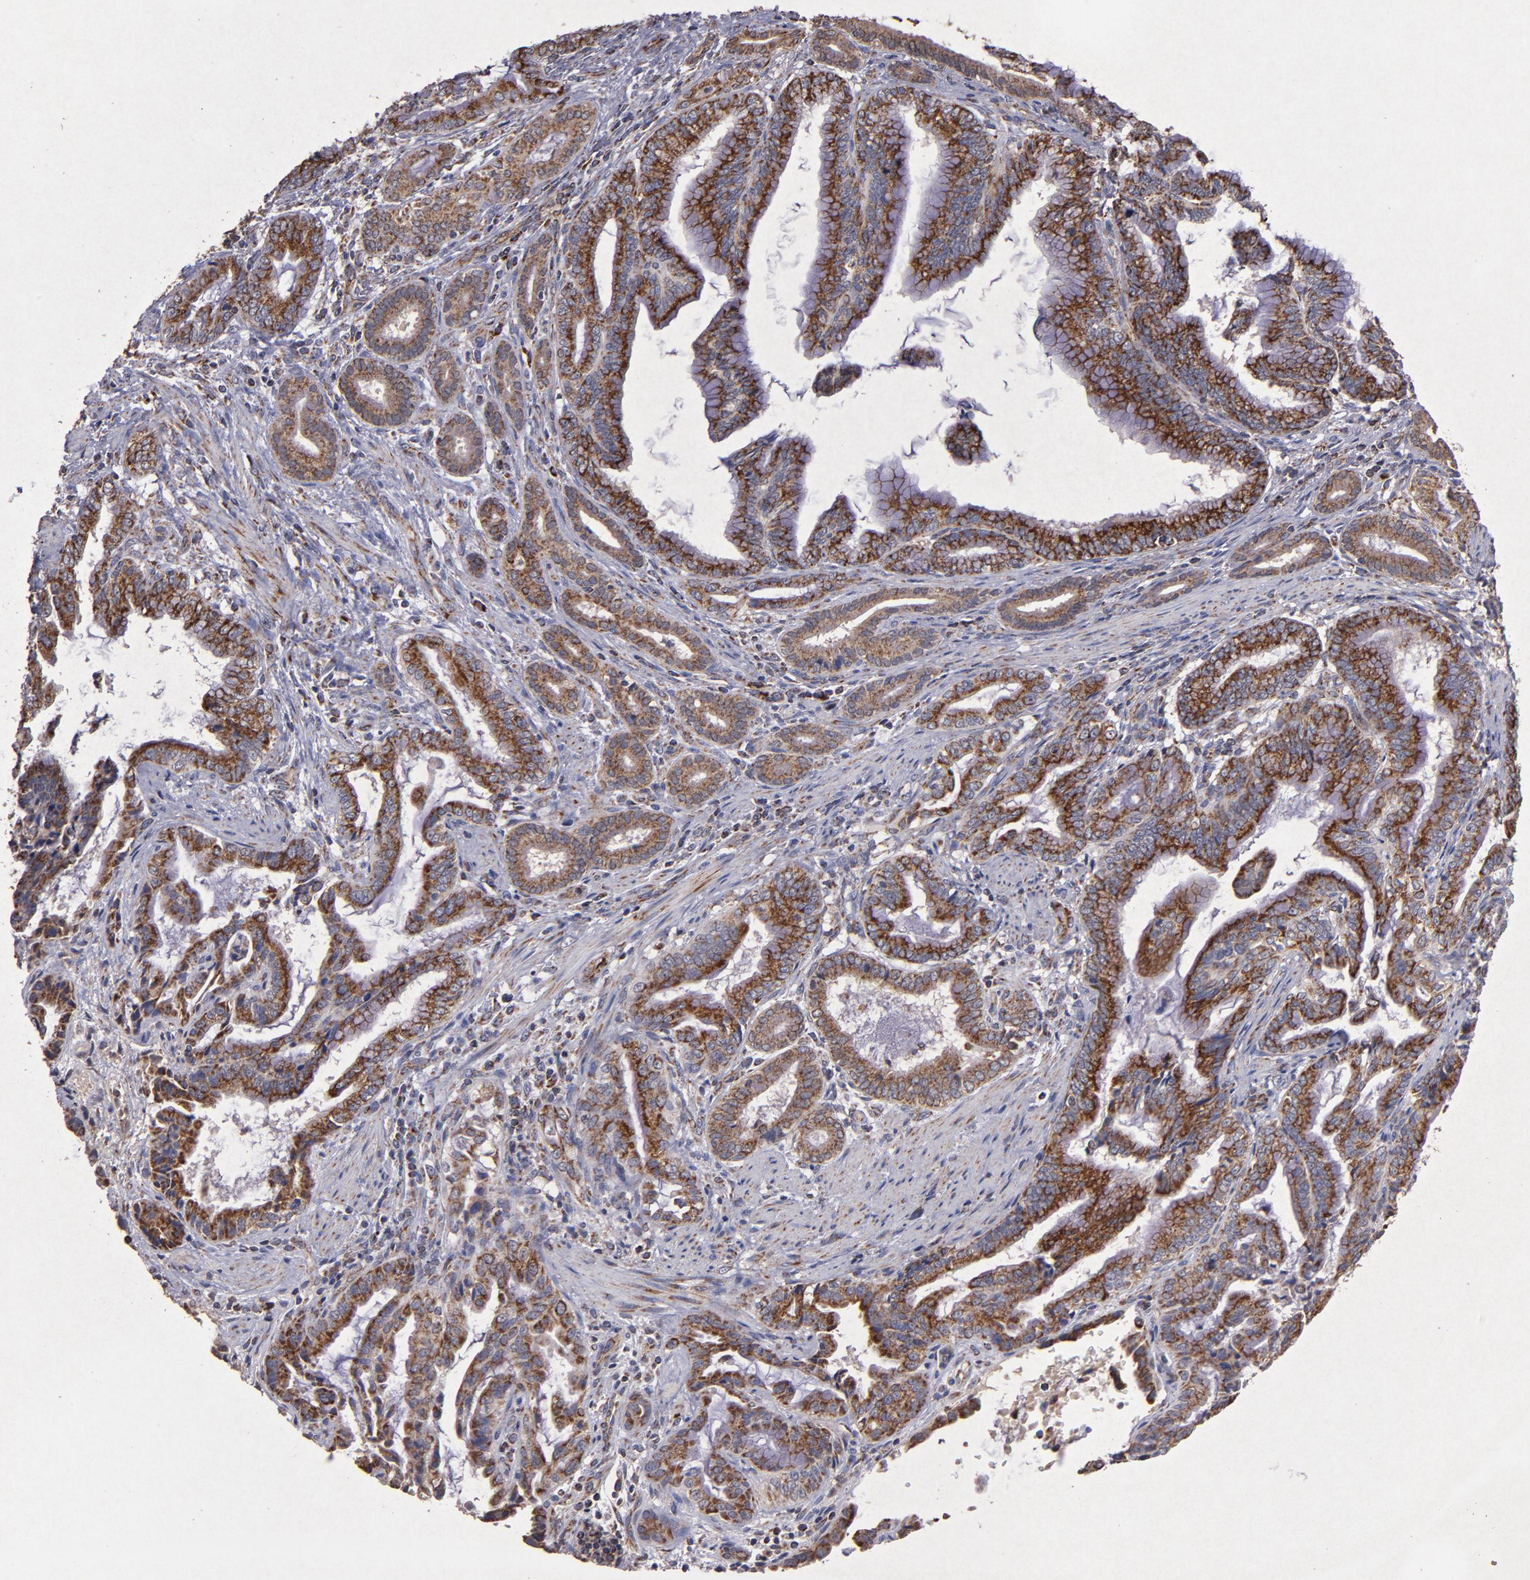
{"staining": {"intensity": "moderate", "quantity": ">75%", "location": "cytoplasmic/membranous"}, "tissue": "pancreatic cancer", "cell_type": "Tumor cells", "image_type": "cancer", "snomed": [{"axis": "morphology", "description": "Adenocarcinoma, NOS"}, {"axis": "topography", "description": "Pancreas"}], "caption": "A photomicrograph showing moderate cytoplasmic/membranous expression in about >75% of tumor cells in pancreatic cancer (adenocarcinoma), as visualized by brown immunohistochemical staining.", "gene": "TIMM9", "patient": {"sex": "female", "age": 64}}